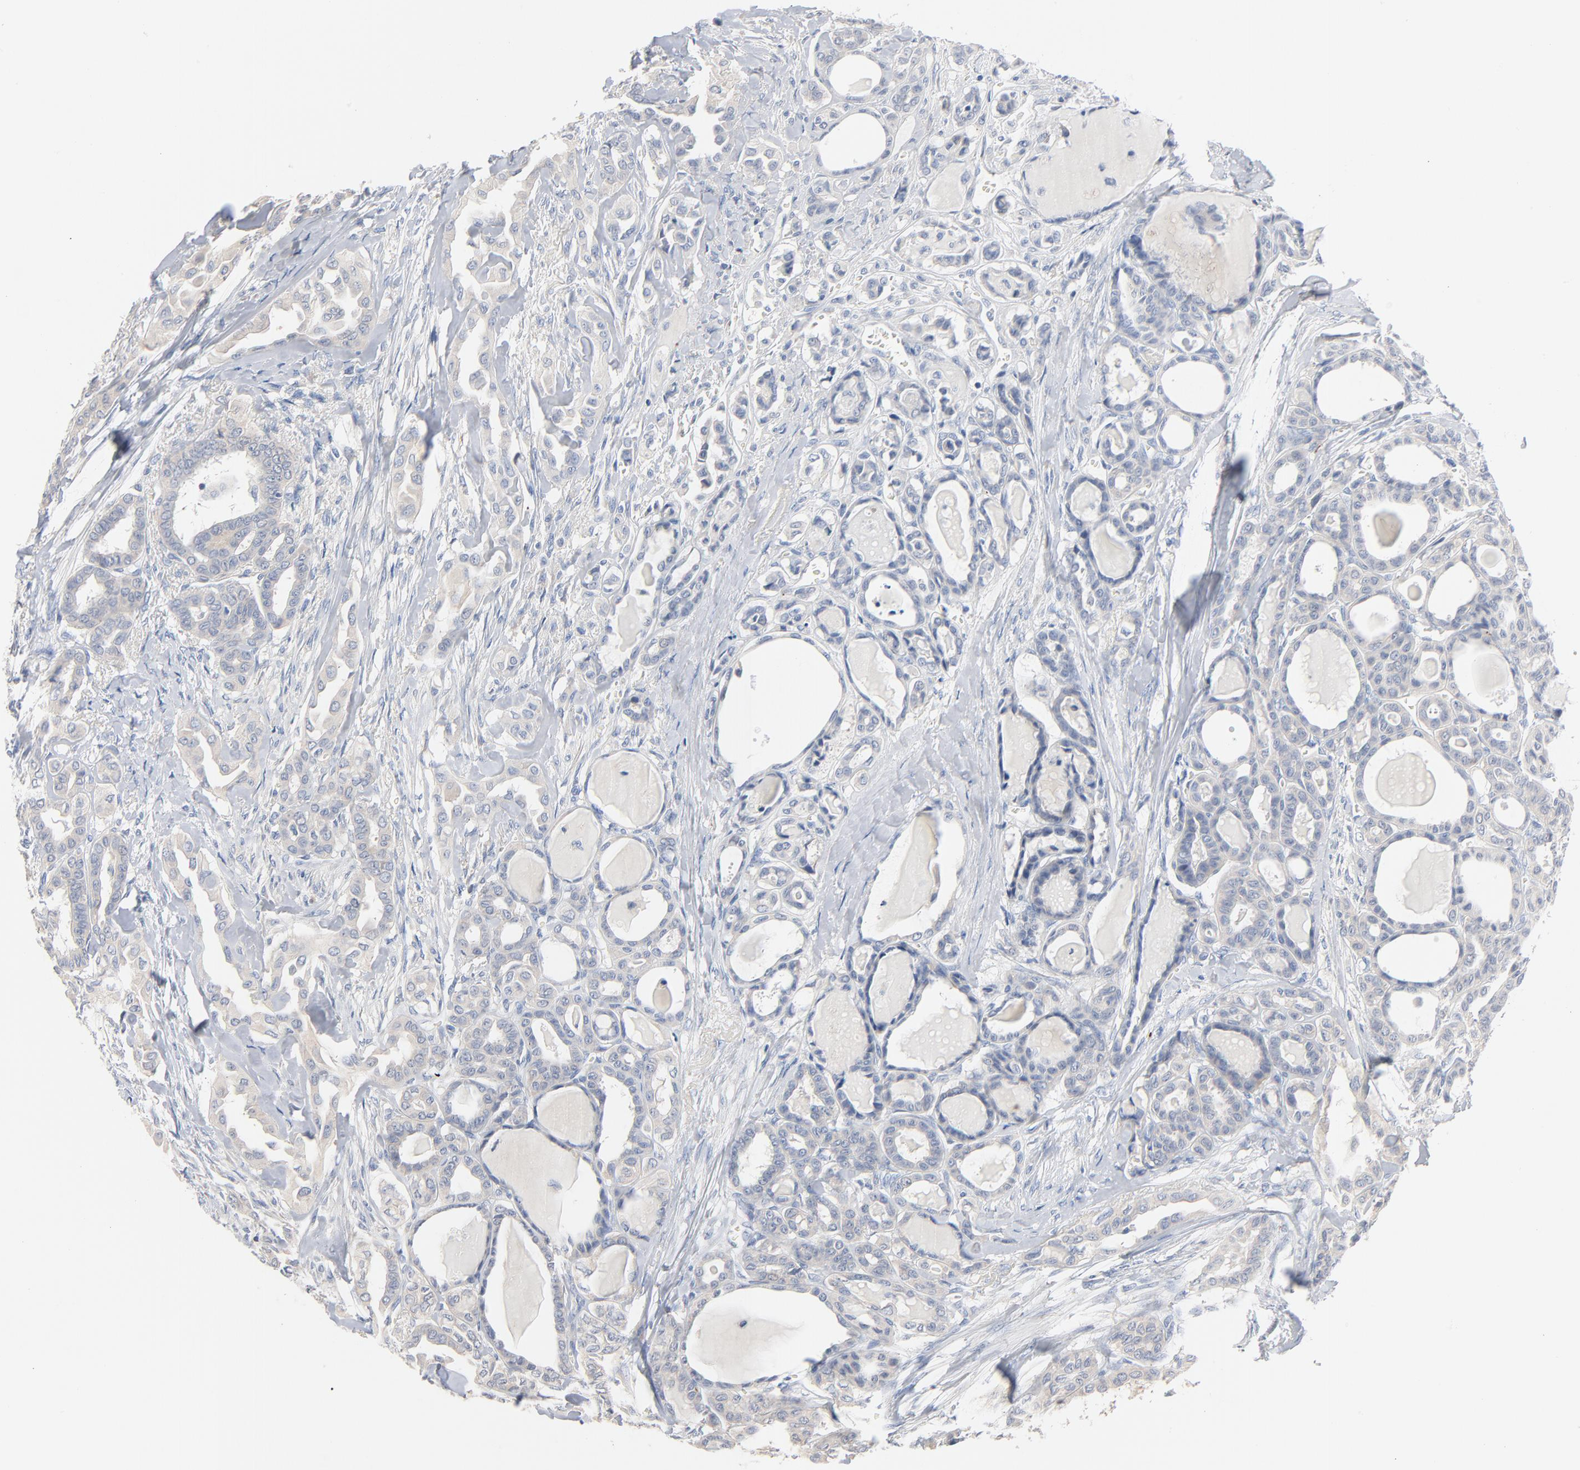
{"staining": {"intensity": "negative", "quantity": "none", "location": "none"}, "tissue": "thyroid cancer", "cell_type": "Tumor cells", "image_type": "cancer", "snomed": [{"axis": "morphology", "description": "Carcinoma, NOS"}, {"axis": "topography", "description": "Thyroid gland"}], "caption": "Immunohistochemistry micrograph of thyroid carcinoma stained for a protein (brown), which exhibits no positivity in tumor cells.", "gene": "IFT43", "patient": {"sex": "female", "age": 91}}